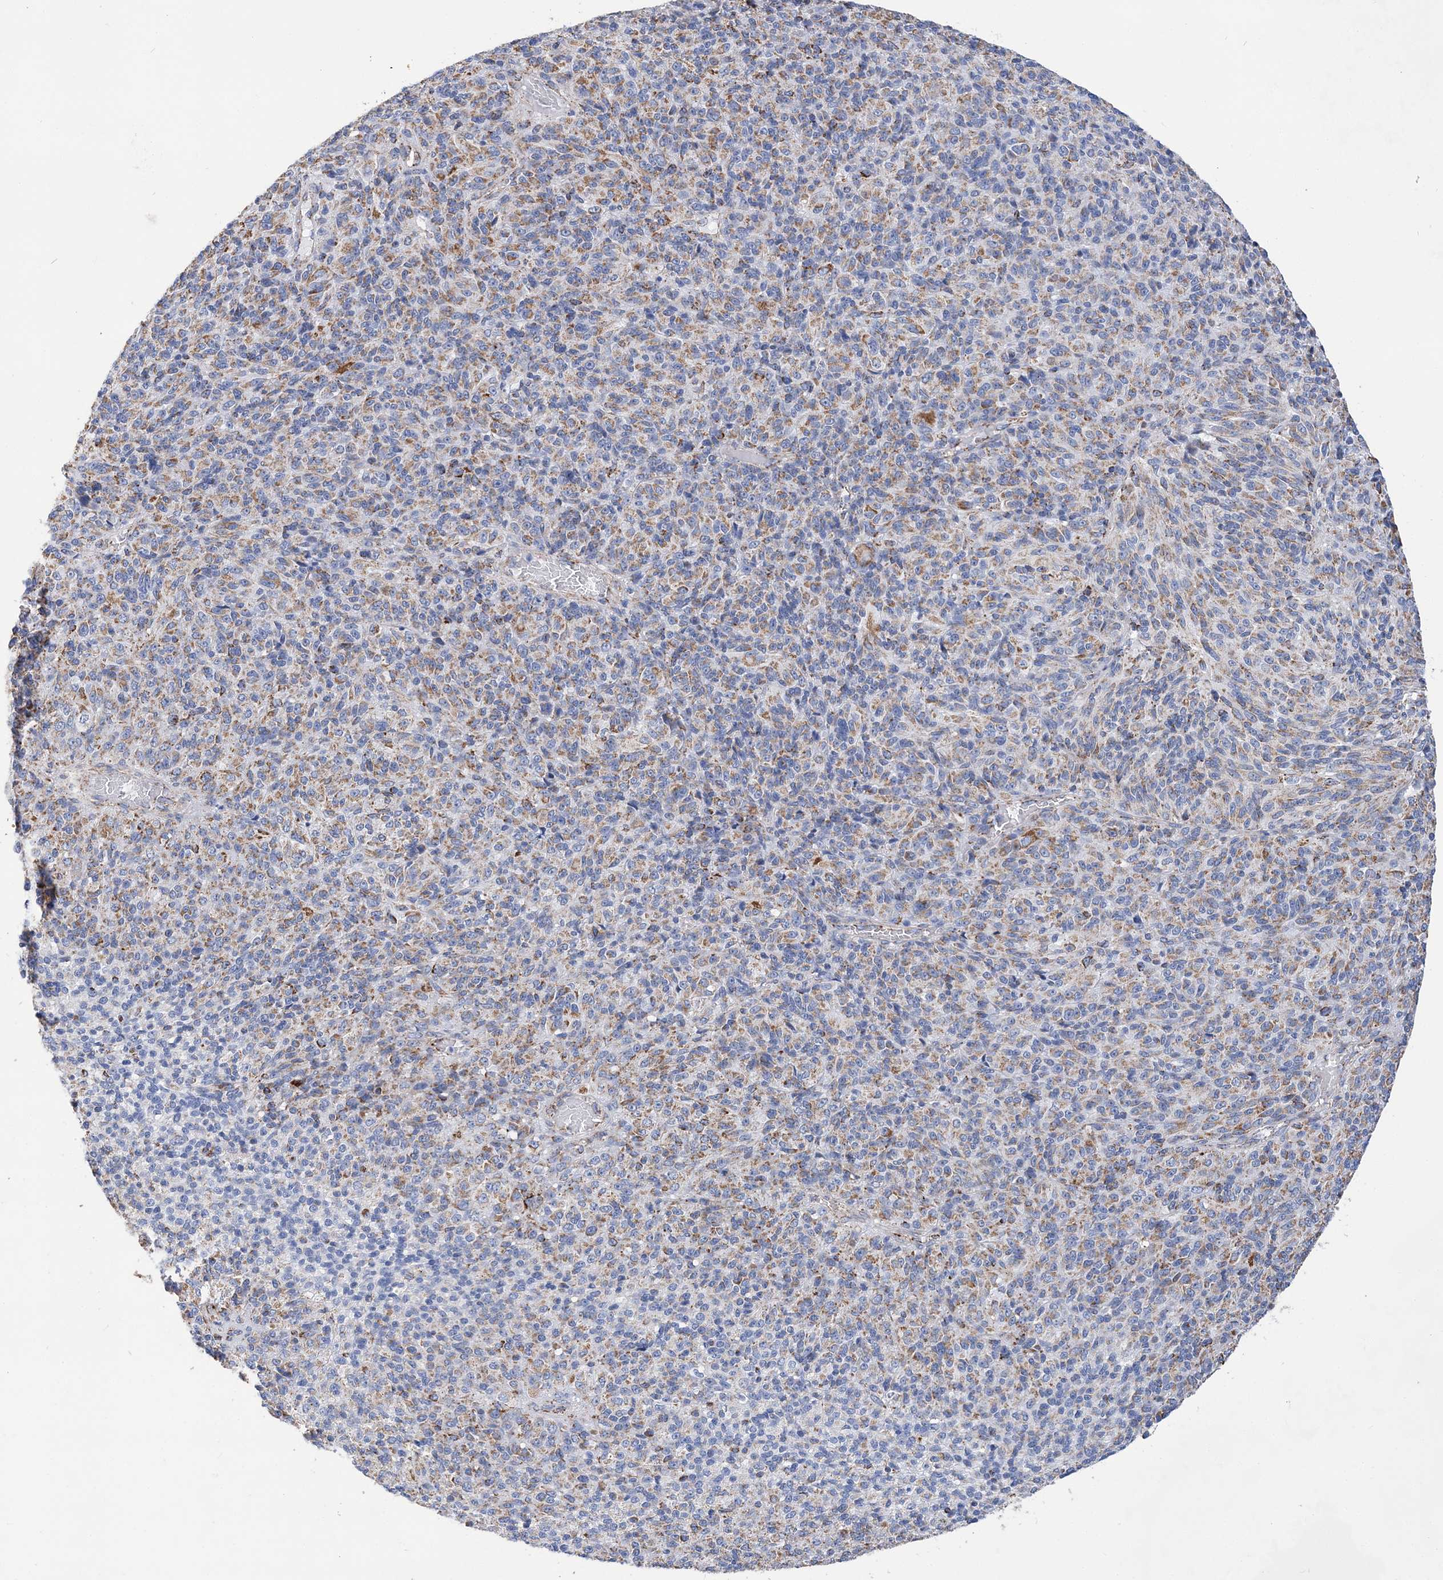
{"staining": {"intensity": "moderate", "quantity": "25%-75%", "location": "cytoplasmic/membranous"}, "tissue": "melanoma", "cell_type": "Tumor cells", "image_type": "cancer", "snomed": [{"axis": "morphology", "description": "Malignant melanoma, Metastatic site"}, {"axis": "topography", "description": "Brain"}], "caption": "Immunohistochemical staining of human malignant melanoma (metastatic site) displays medium levels of moderate cytoplasmic/membranous positivity in approximately 25%-75% of tumor cells.", "gene": "ACOT9", "patient": {"sex": "female", "age": 56}}